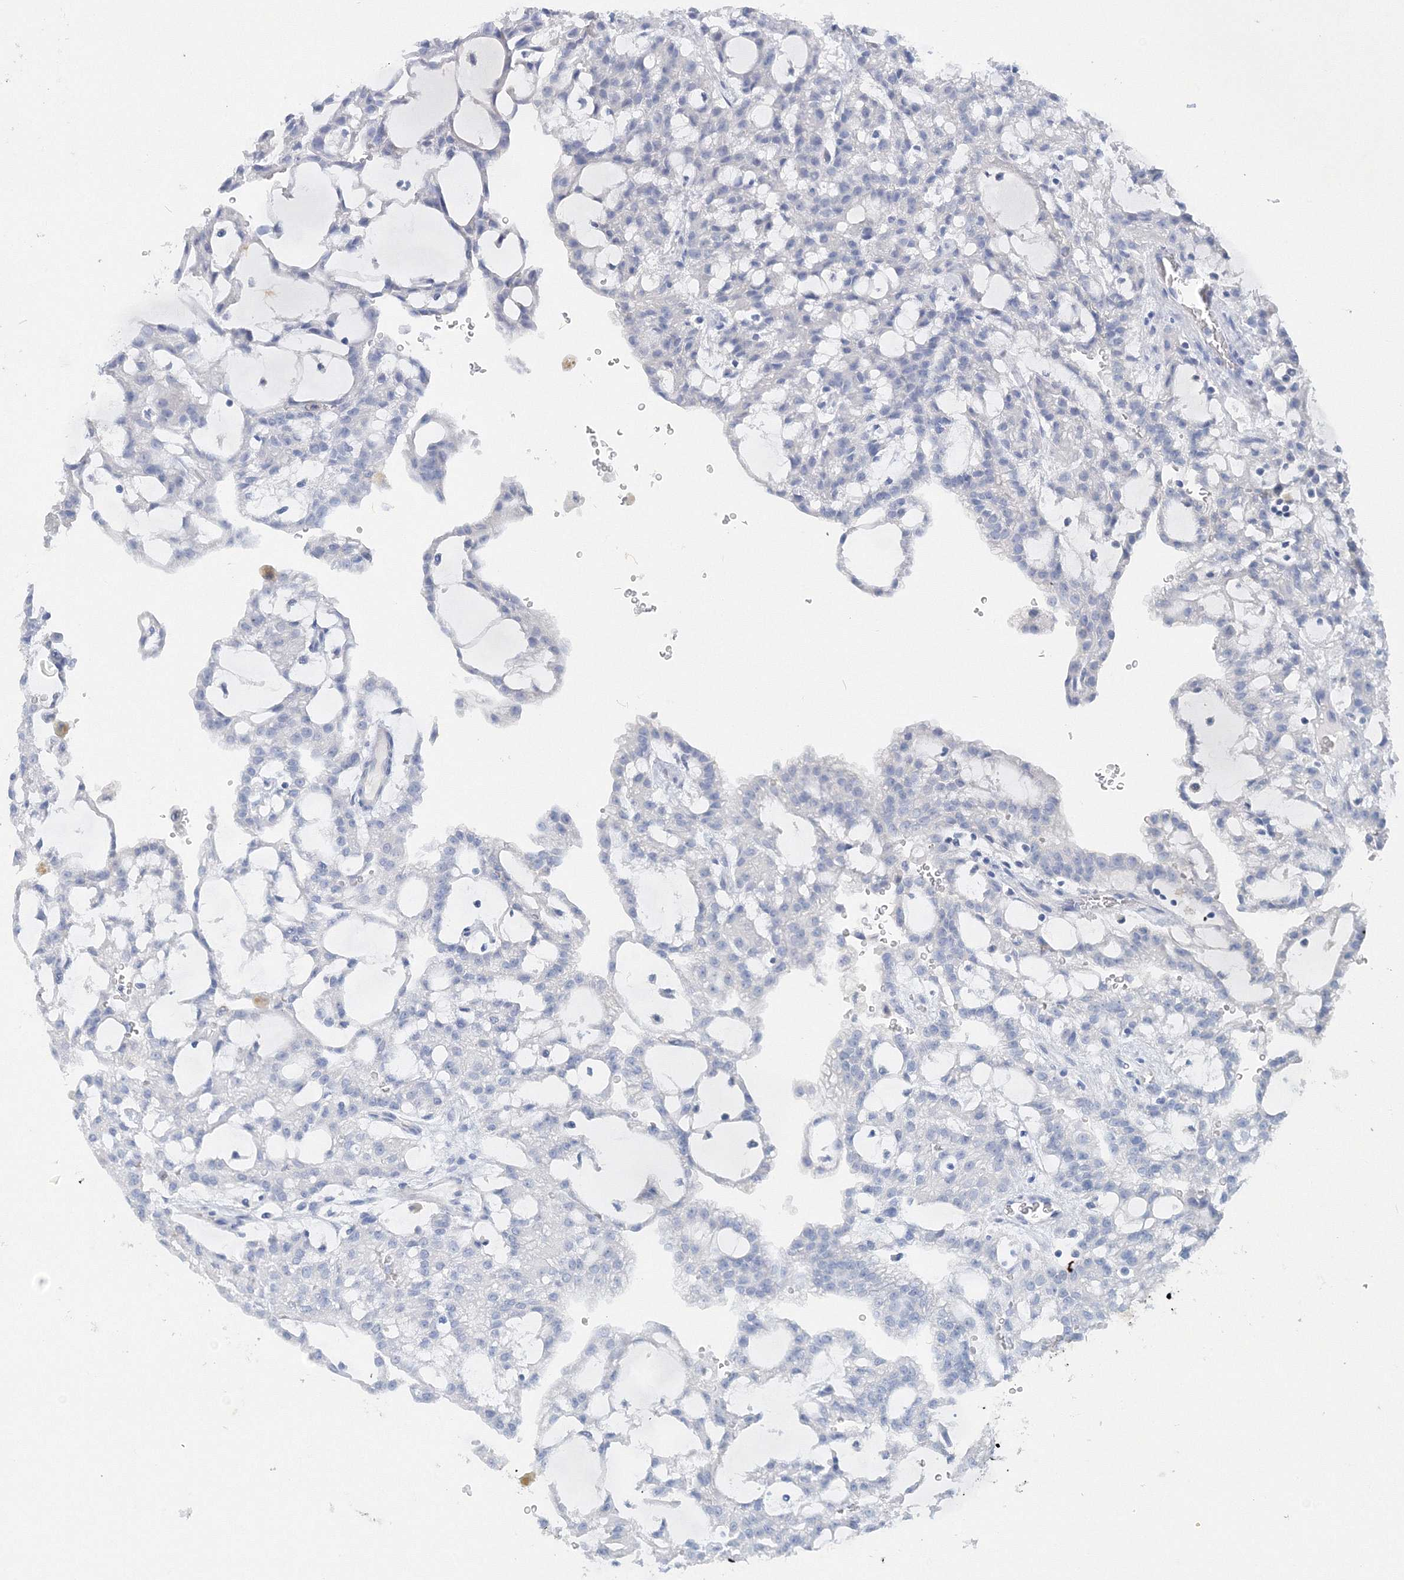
{"staining": {"intensity": "negative", "quantity": "none", "location": "none"}, "tissue": "renal cancer", "cell_type": "Tumor cells", "image_type": "cancer", "snomed": [{"axis": "morphology", "description": "Adenocarcinoma, NOS"}, {"axis": "topography", "description": "Kidney"}], "caption": "Immunohistochemistry (IHC) histopathology image of neoplastic tissue: human renal adenocarcinoma stained with DAB (3,3'-diaminobenzidine) reveals no significant protein expression in tumor cells.", "gene": "OSBPL6", "patient": {"sex": "male", "age": 63}}